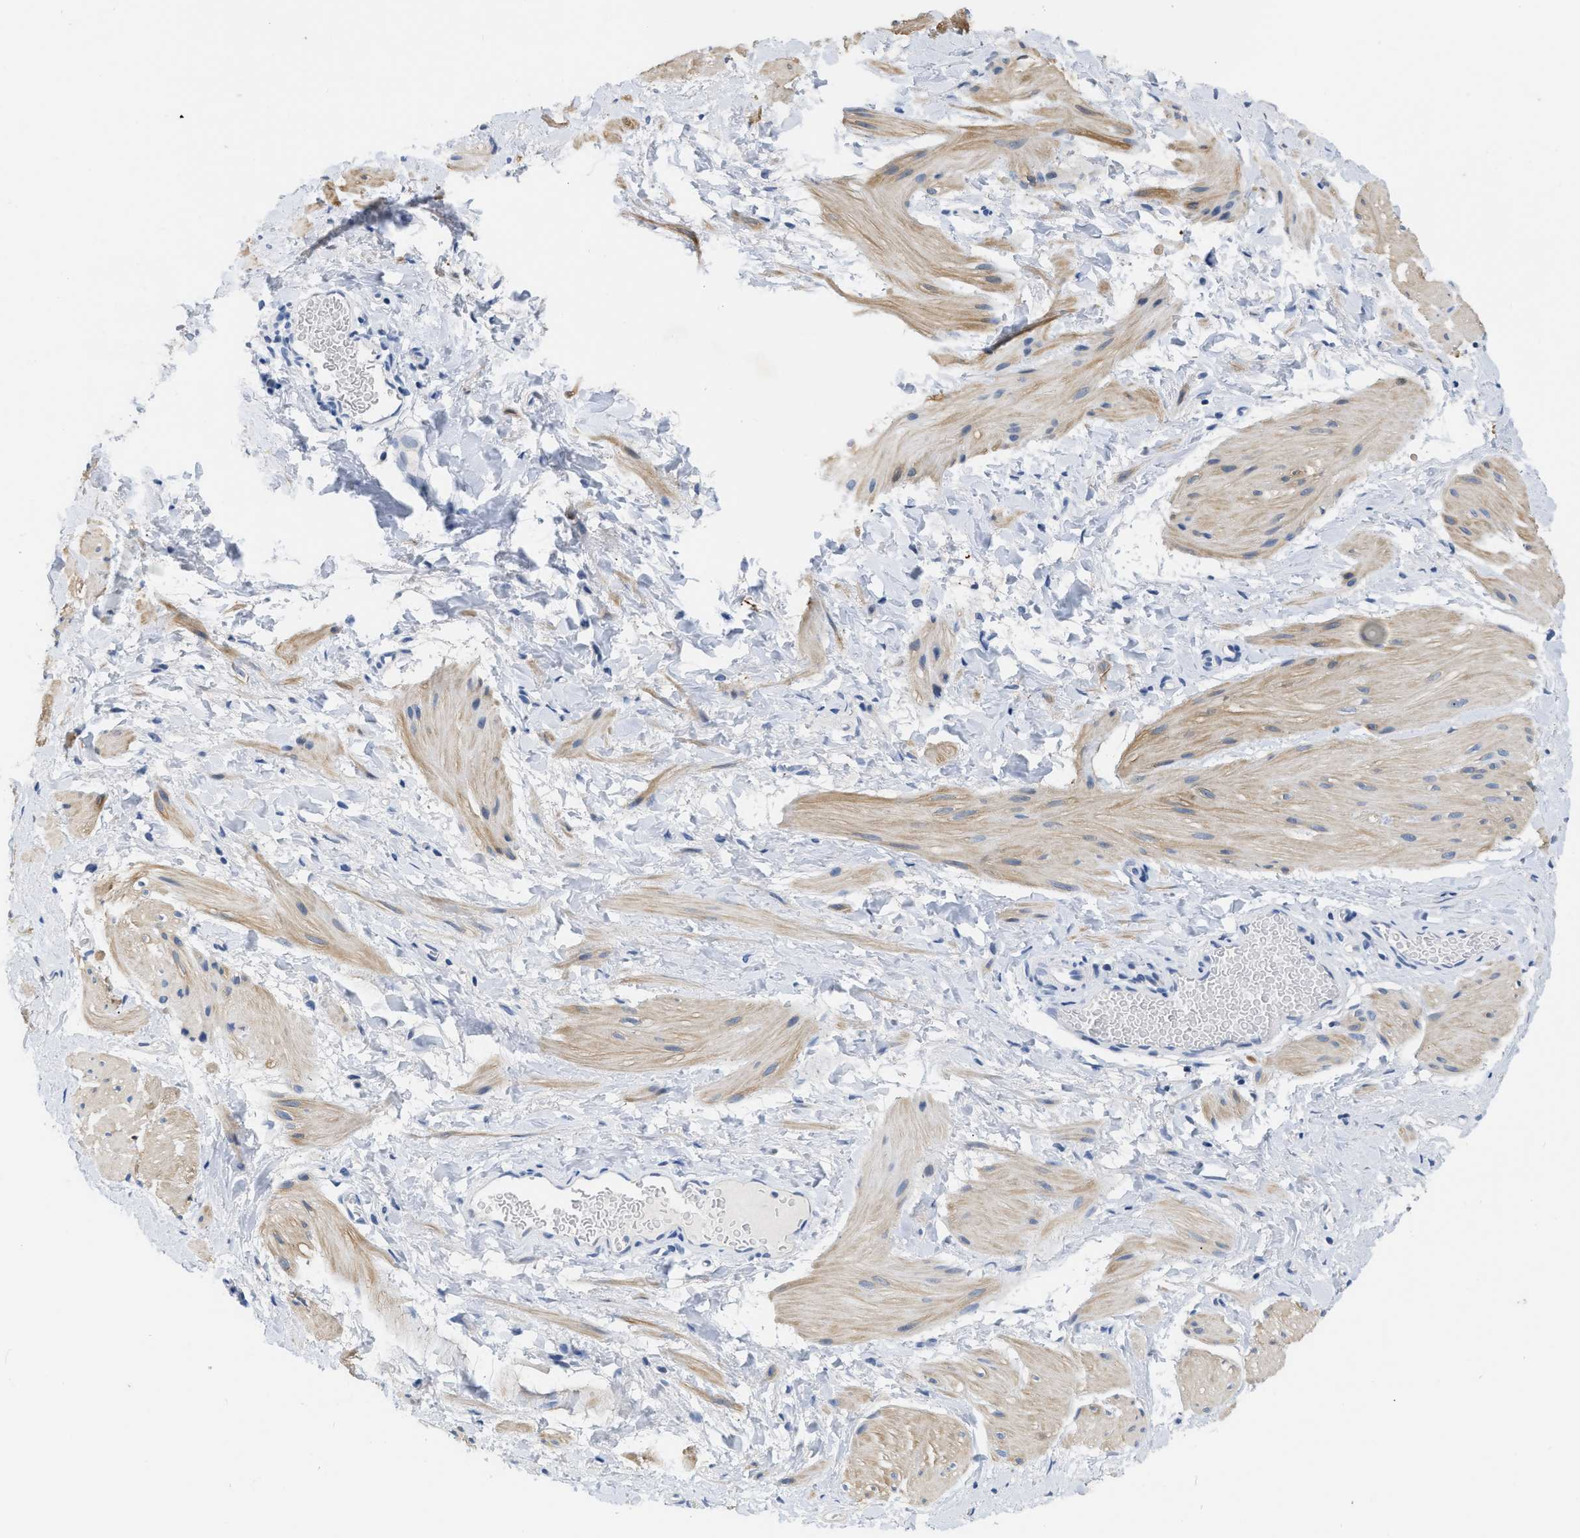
{"staining": {"intensity": "weak", "quantity": "25%-75%", "location": "cytoplasmic/membranous"}, "tissue": "smooth muscle", "cell_type": "Smooth muscle cells", "image_type": "normal", "snomed": [{"axis": "morphology", "description": "Normal tissue, NOS"}, {"axis": "topography", "description": "Smooth muscle"}], "caption": "Immunohistochemical staining of unremarkable human smooth muscle displays 25%-75% levels of weak cytoplasmic/membranous protein staining in about 25%-75% of smooth muscle cells. (brown staining indicates protein expression, while blue staining denotes nuclei).", "gene": "CRYM", "patient": {"sex": "male", "age": 16}}